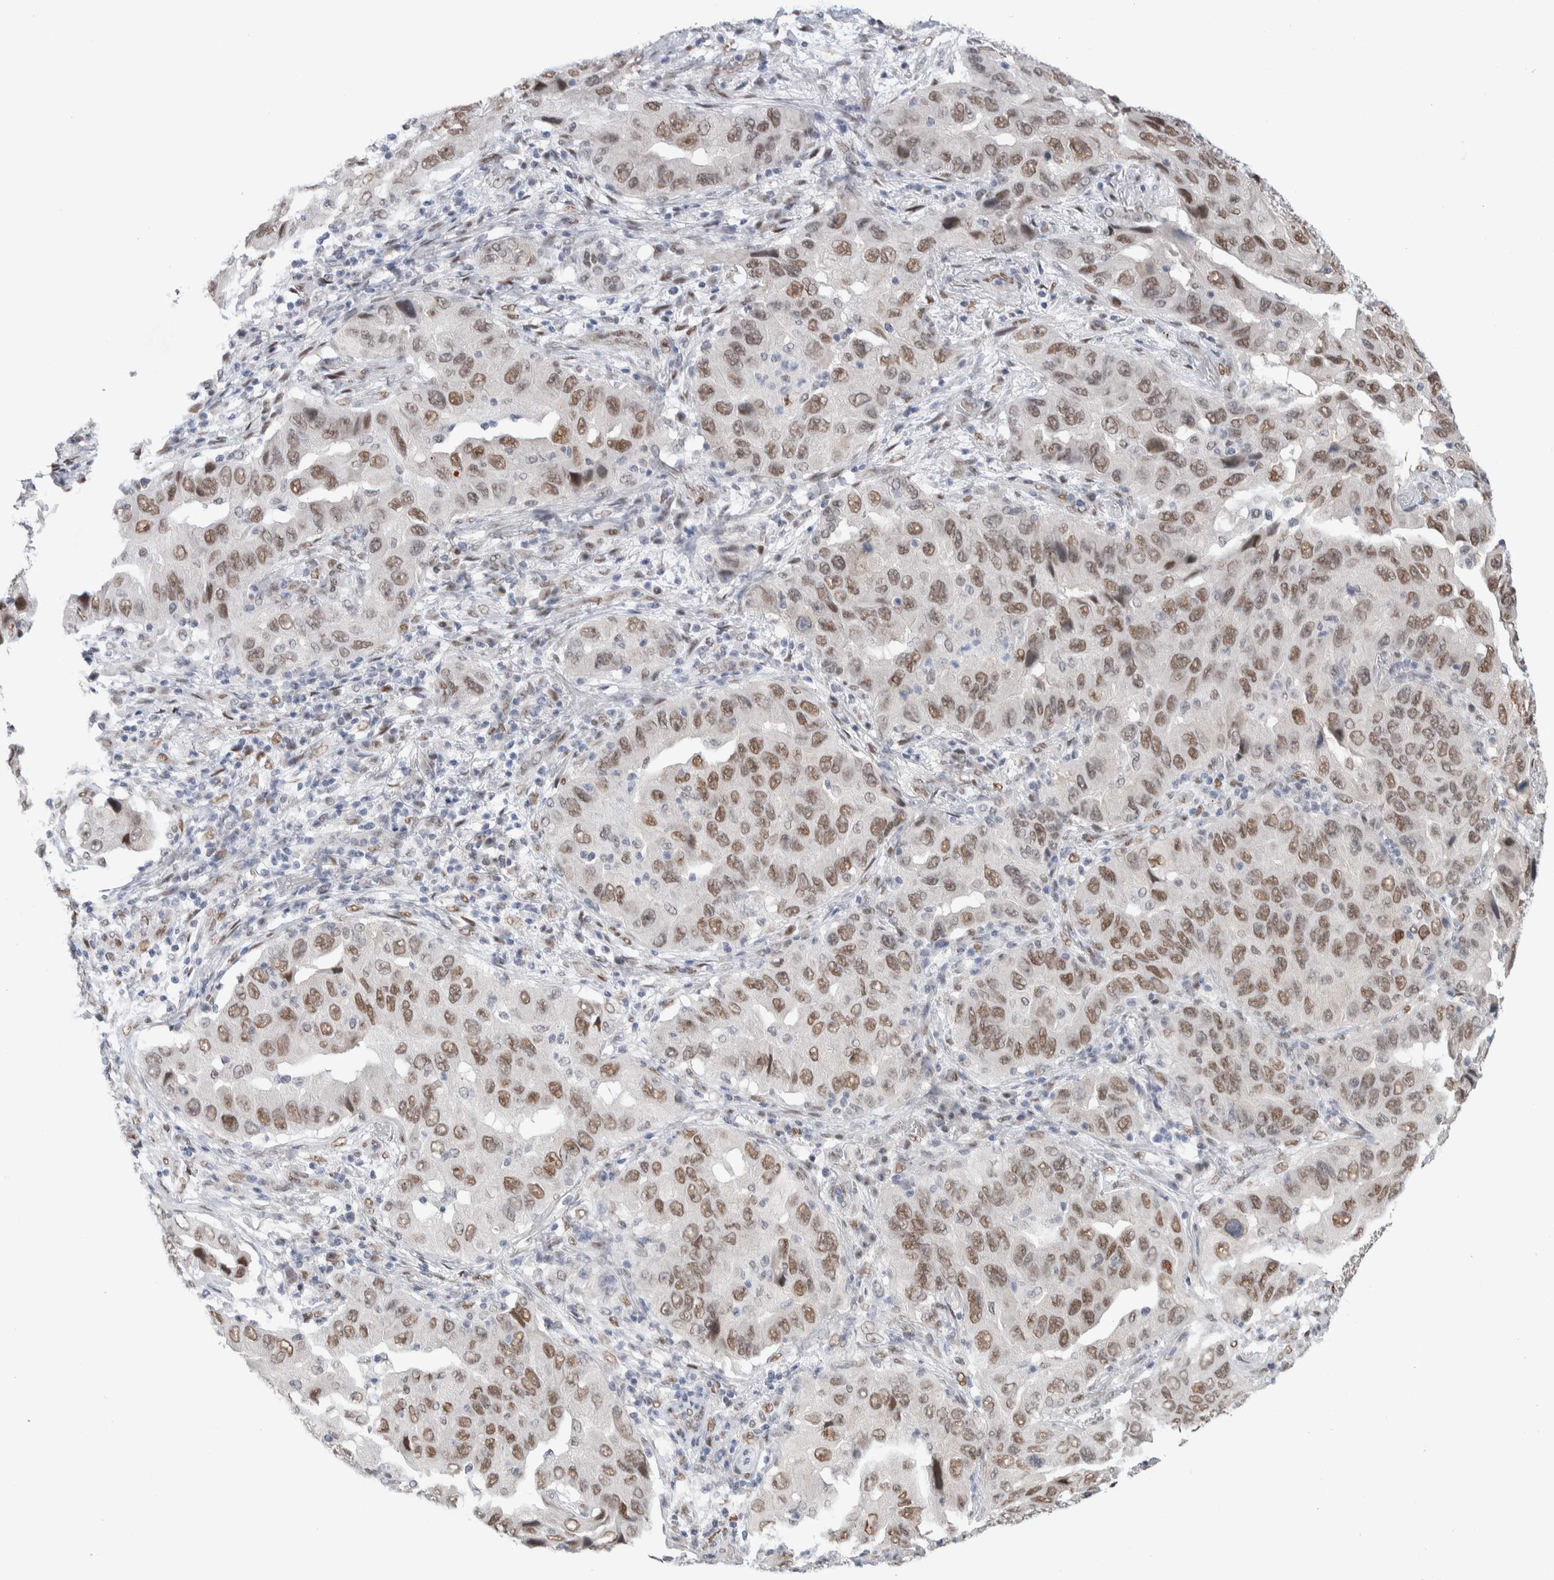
{"staining": {"intensity": "moderate", "quantity": ">75%", "location": "nuclear"}, "tissue": "lung cancer", "cell_type": "Tumor cells", "image_type": "cancer", "snomed": [{"axis": "morphology", "description": "Adenocarcinoma, NOS"}, {"axis": "topography", "description": "Lung"}], "caption": "Human adenocarcinoma (lung) stained with a brown dye demonstrates moderate nuclear positive positivity in approximately >75% of tumor cells.", "gene": "PRMT1", "patient": {"sex": "female", "age": 65}}